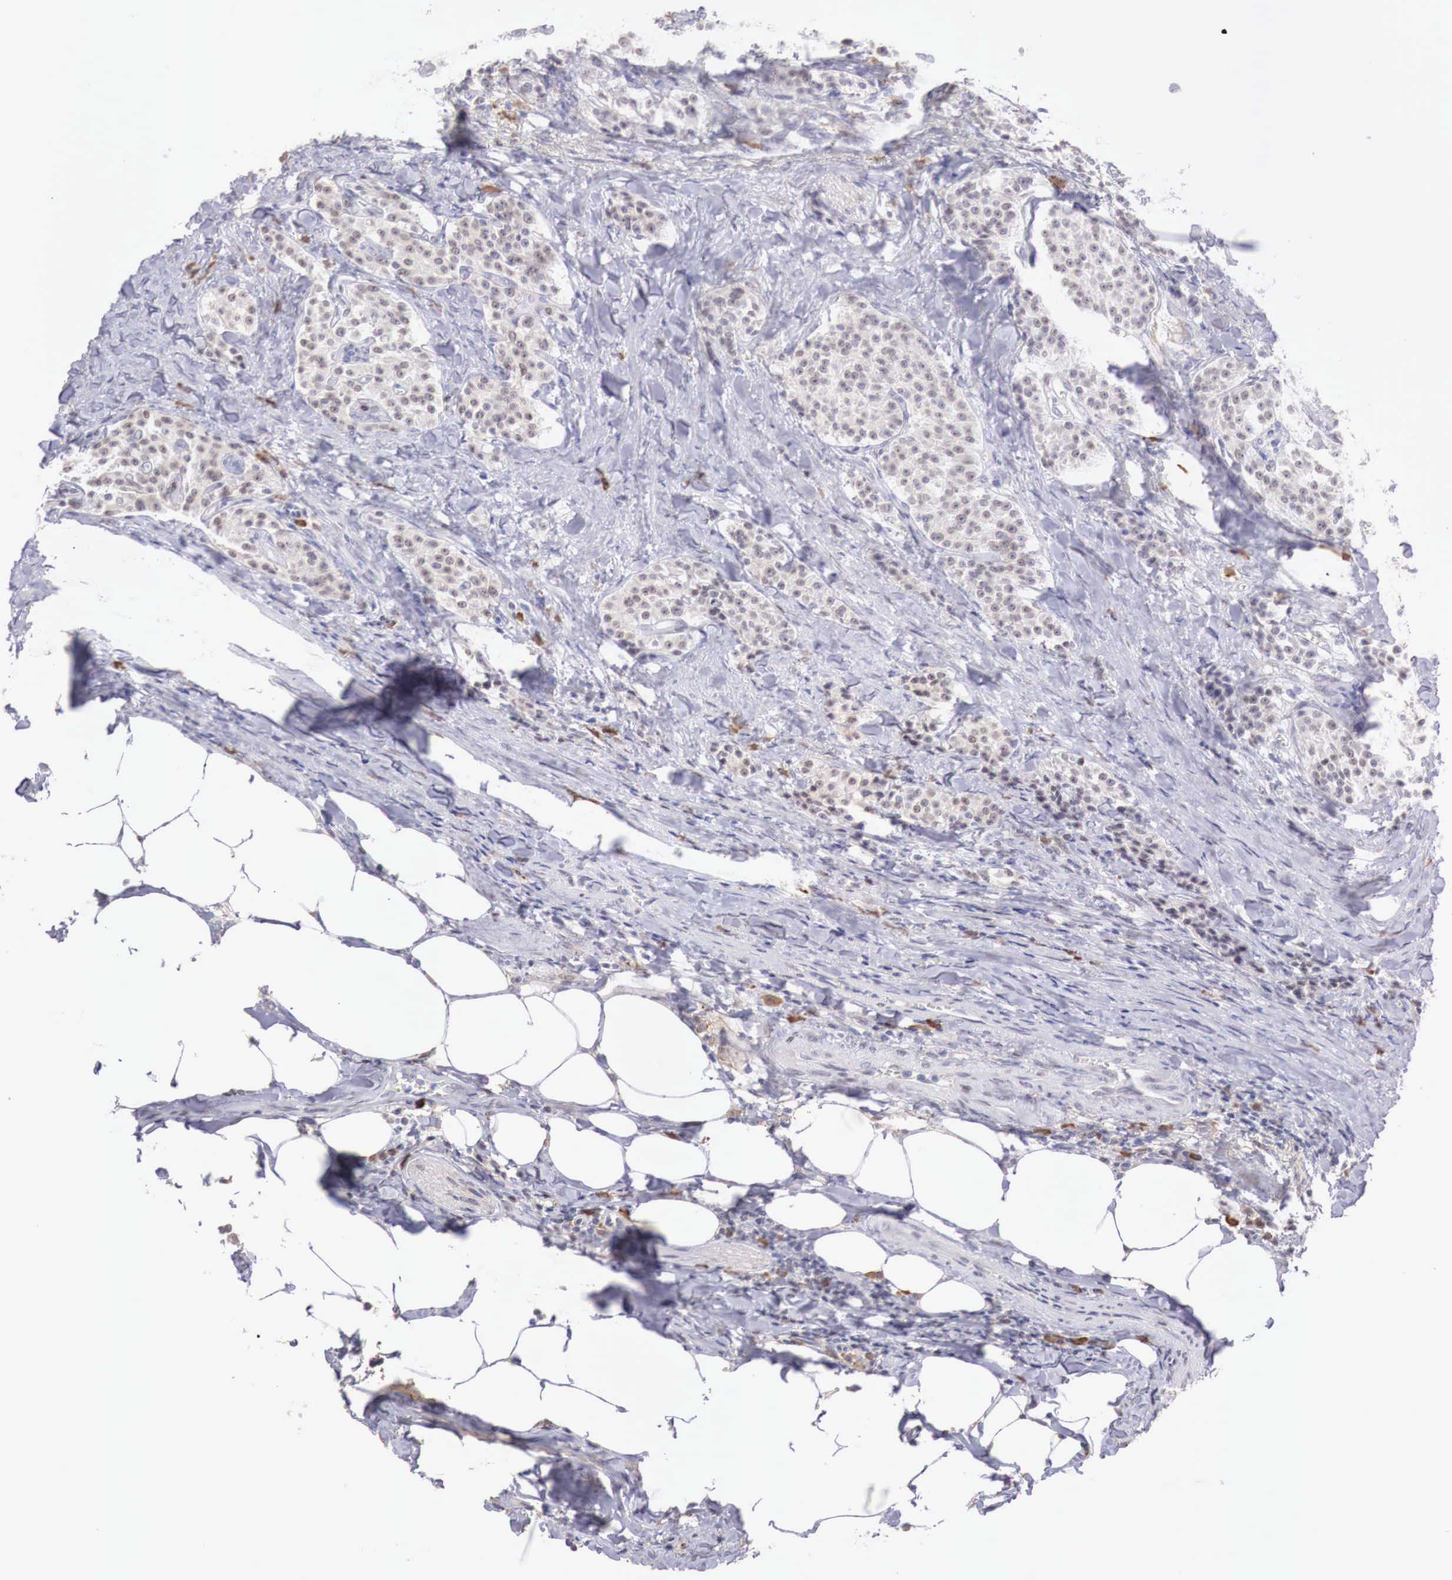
{"staining": {"intensity": "weak", "quantity": "<25%", "location": "nuclear"}, "tissue": "carcinoid", "cell_type": "Tumor cells", "image_type": "cancer", "snomed": [{"axis": "morphology", "description": "Carcinoid, malignant, NOS"}, {"axis": "topography", "description": "Stomach"}], "caption": "Carcinoid was stained to show a protein in brown. There is no significant staining in tumor cells.", "gene": "XPNPEP2", "patient": {"sex": "female", "age": 76}}